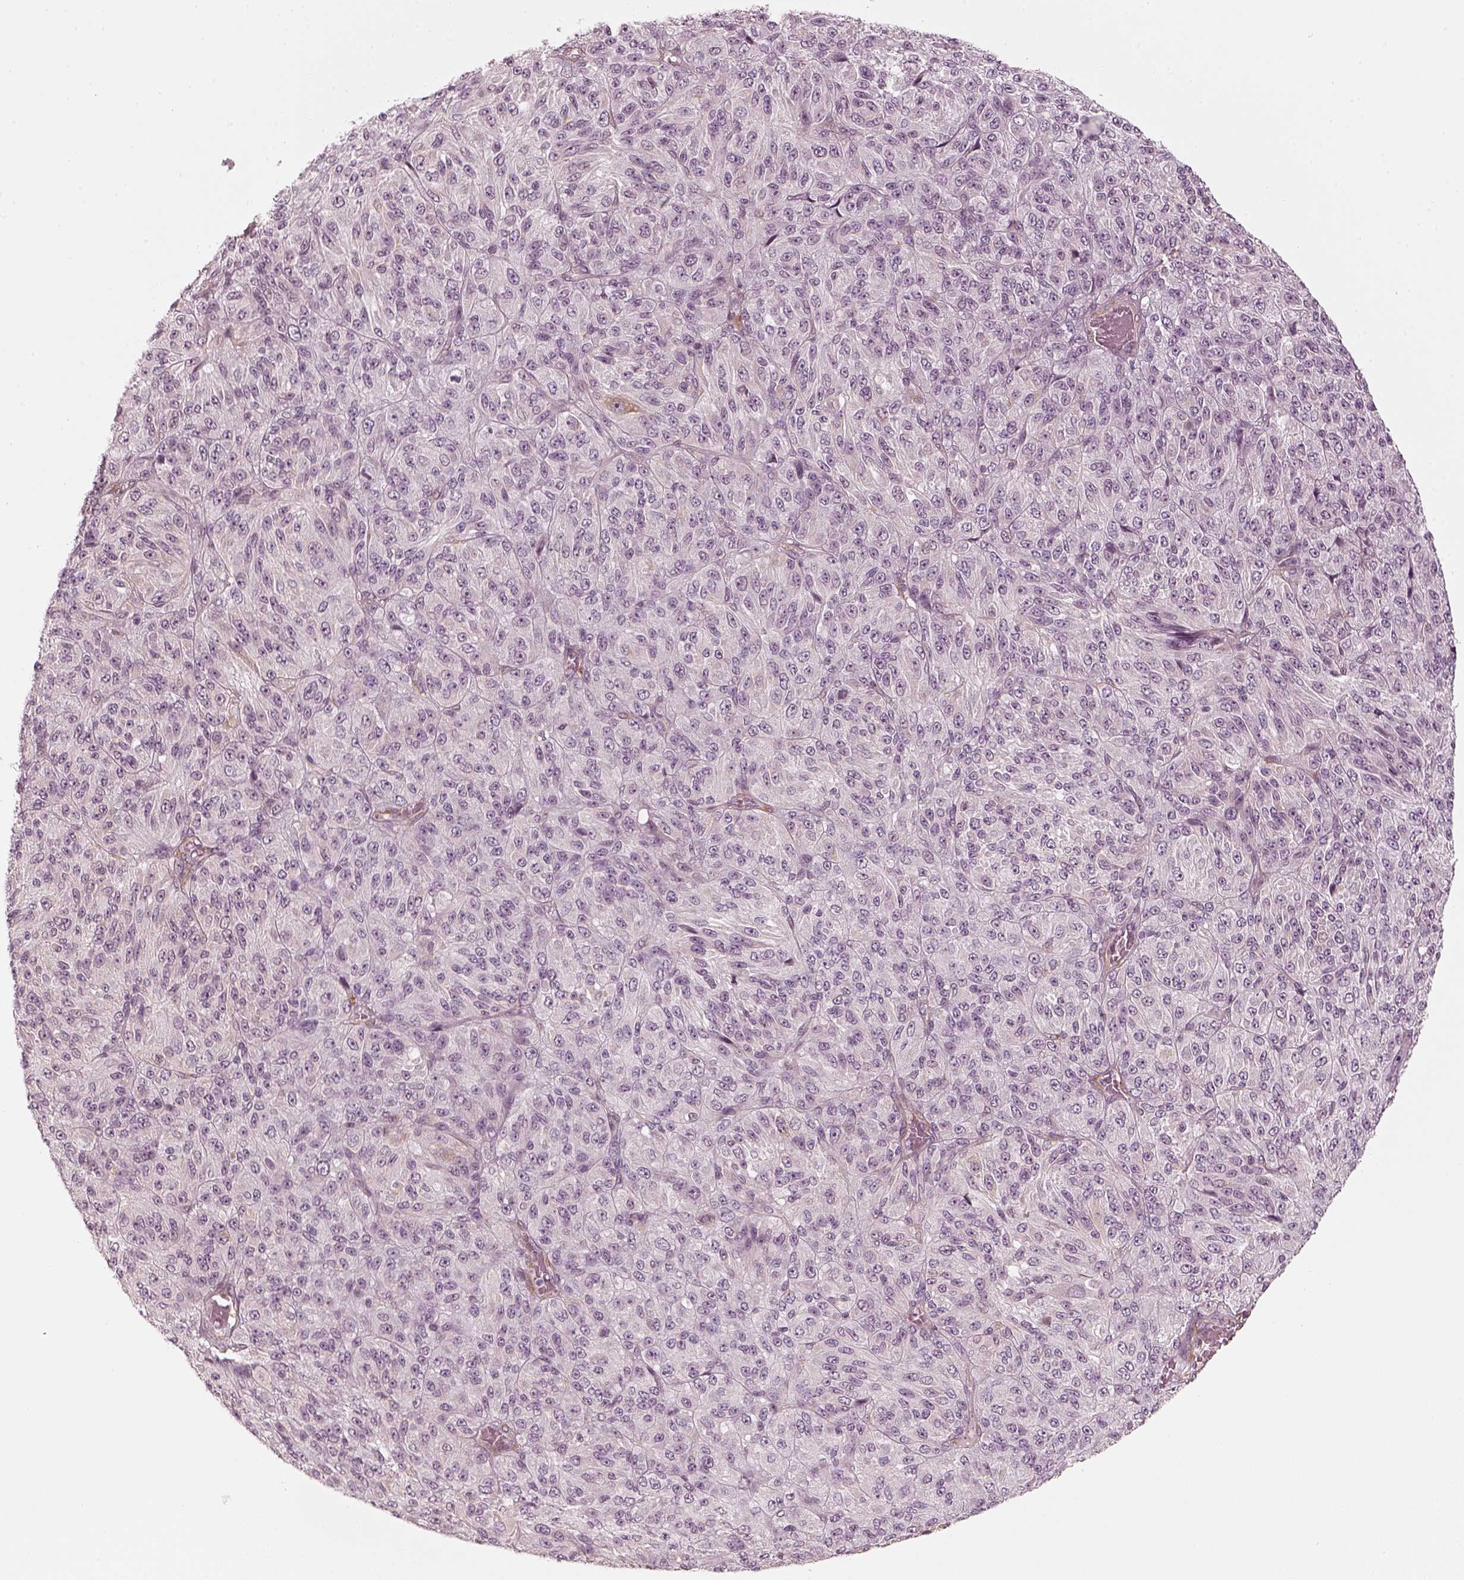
{"staining": {"intensity": "weak", "quantity": "25%-75%", "location": "cytoplasmic/membranous"}, "tissue": "melanoma", "cell_type": "Tumor cells", "image_type": "cancer", "snomed": [{"axis": "morphology", "description": "Malignant melanoma, Metastatic site"}, {"axis": "topography", "description": "Brain"}], "caption": "Weak cytoplasmic/membranous positivity is identified in approximately 25%-75% of tumor cells in melanoma. (Brightfield microscopy of DAB IHC at high magnification).", "gene": "LAMB2", "patient": {"sex": "female", "age": 56}}